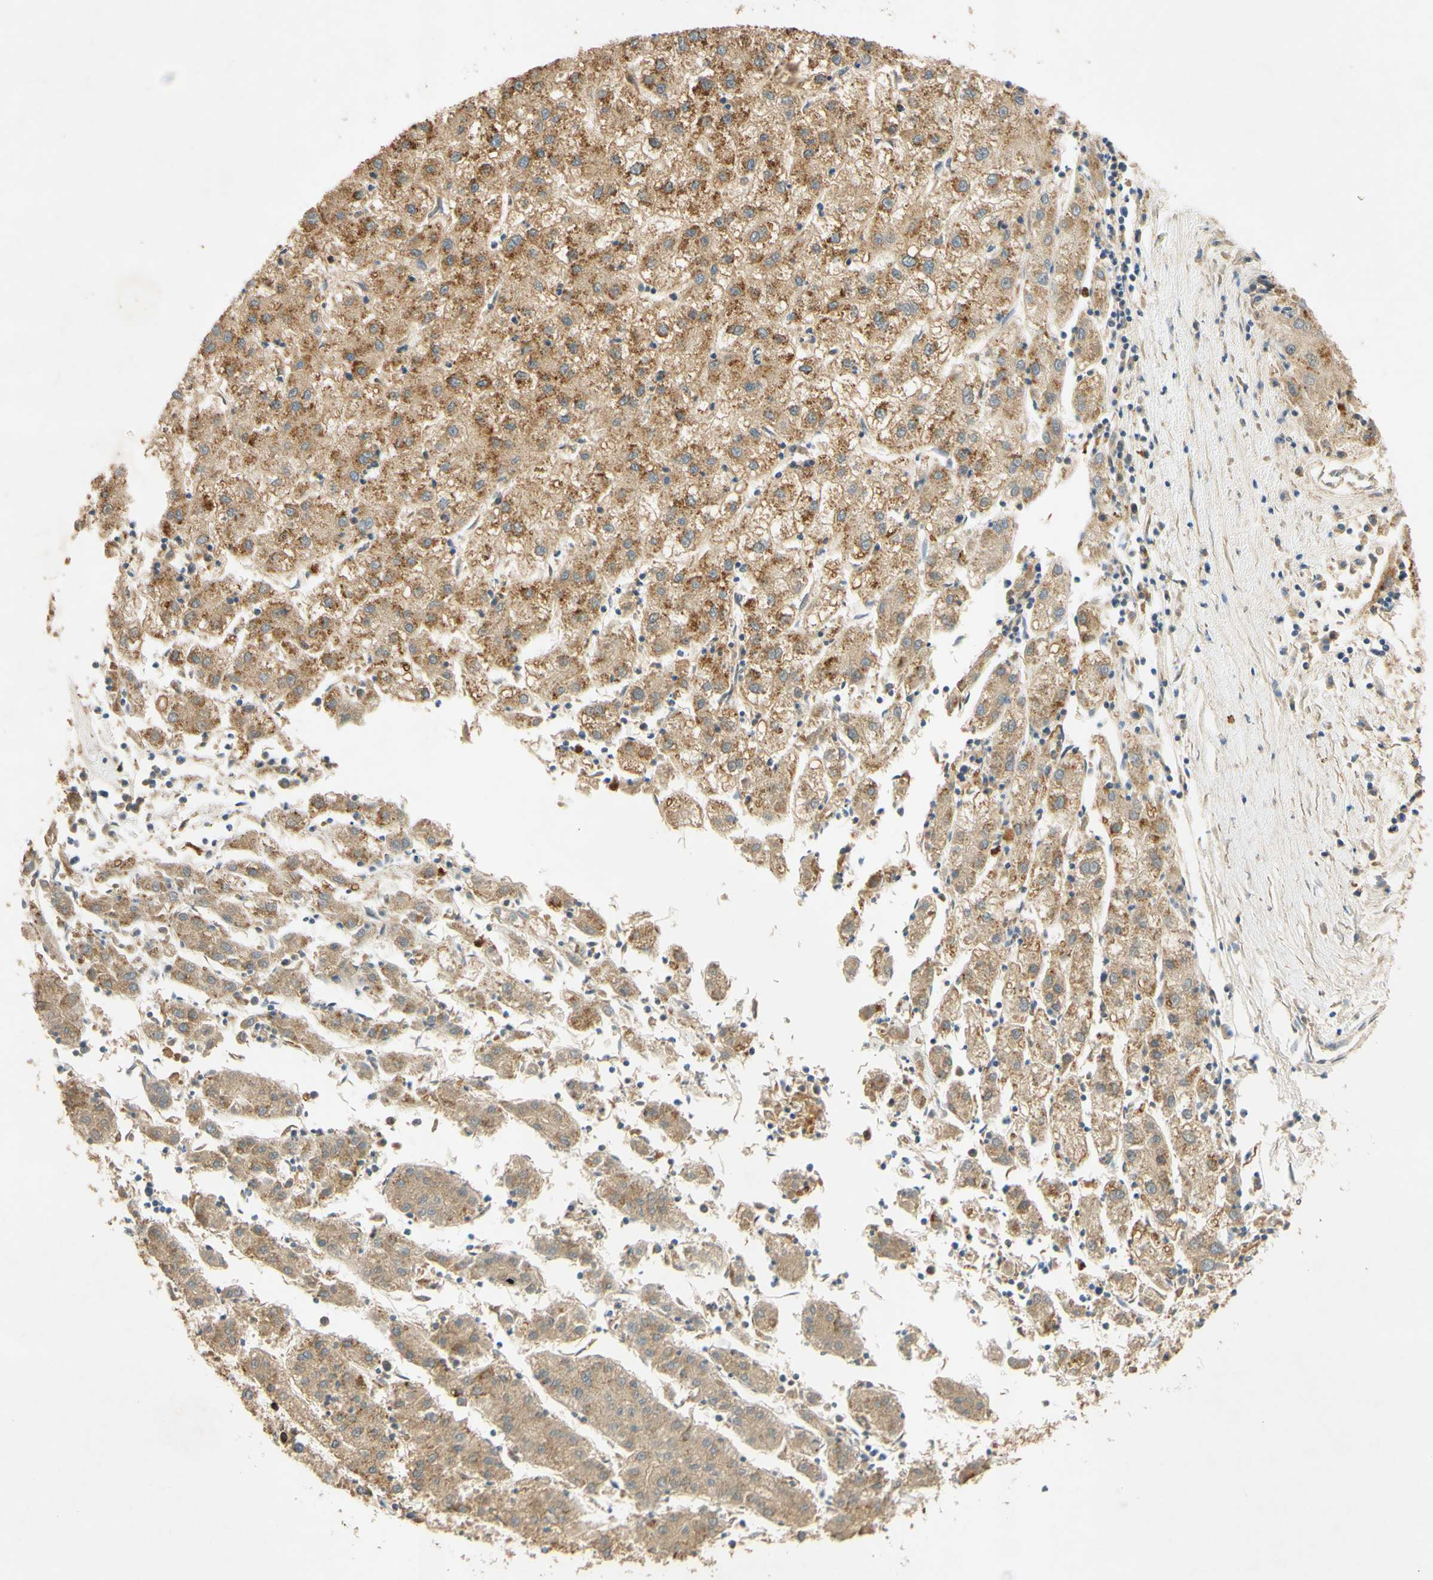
{"staining": {"intensity": "moderate", "quantity": ">75%", "location": "cytoplasmic/membranous"}, "tissue": "liver cancer", "cell_type": "Tumor cells", "image_type": "cancer", "snomed": [{"axis": "morphology", "description": "Carcinoma, Hepatocellular, NOS"}, {"axis": "topography", "description": "Liver"}], "caption": "Human liver cancer stained with a brown dye reveals moderate cytoplasmic/membranous positive staining in approximately >75% of tumor cells.", "gene": "ENTREP2", "patient": {"sex": "male", "age": 72}}